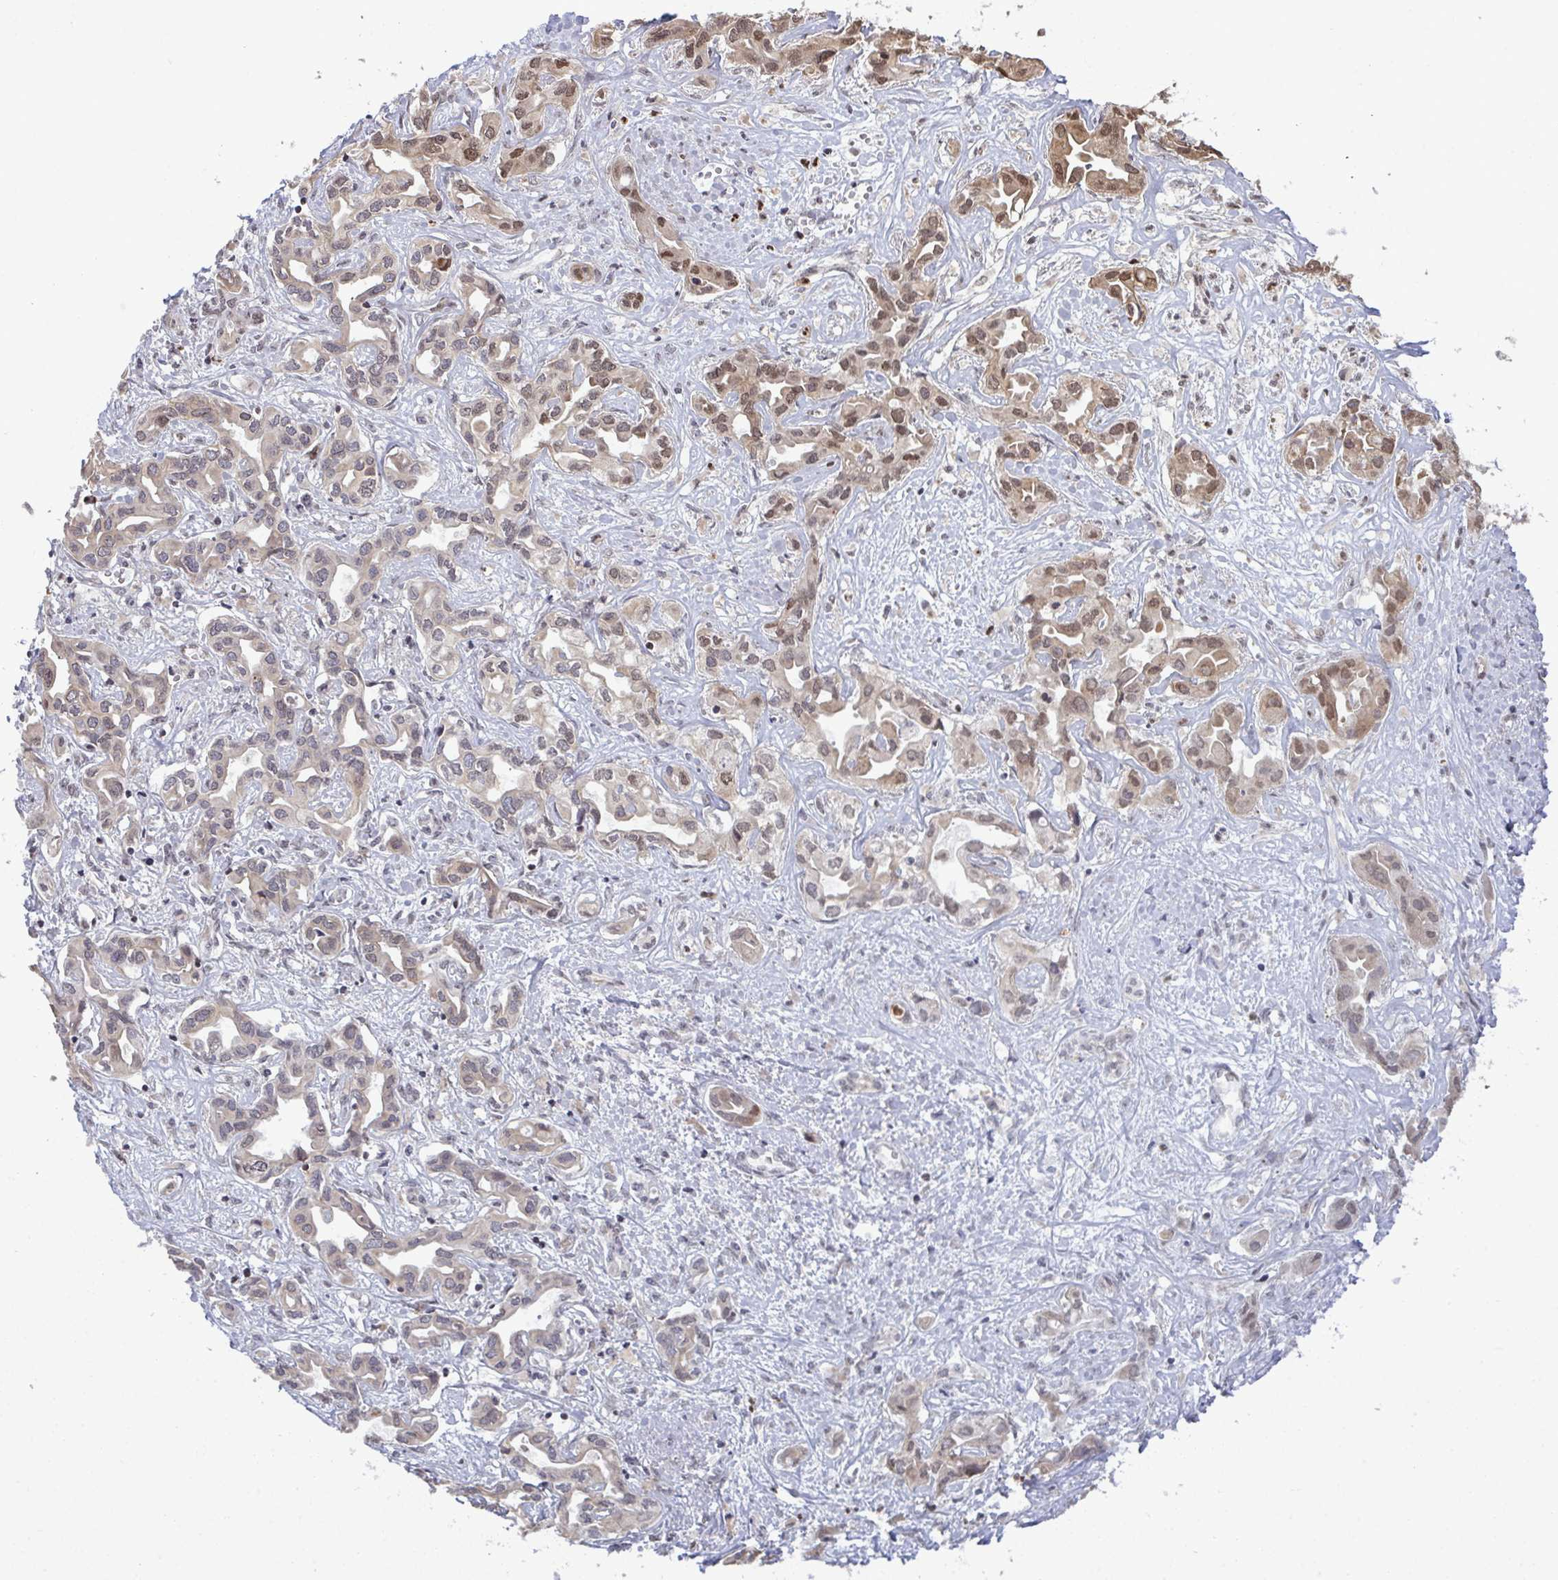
{"staining": {"intensity": "moderate", "quantity": "25%-75%", "location": "nuclear"}, "tissue": "liver cancer", "cell_type": "Tumor cells", "image_type": "cancer", "snomed": [{"axis": "morphology", "description": "Cholangiocarcinoma"}, {"axis": "topography", "description": "Liver"}], "caption": "Protein expression analysis of liver cancer shows moderate nuclear expression in about 25%-75% of tumor cells. Nuclei are stained in blue.", "gene": "UXT", "patient": {"sex": "female", "age": 64}}